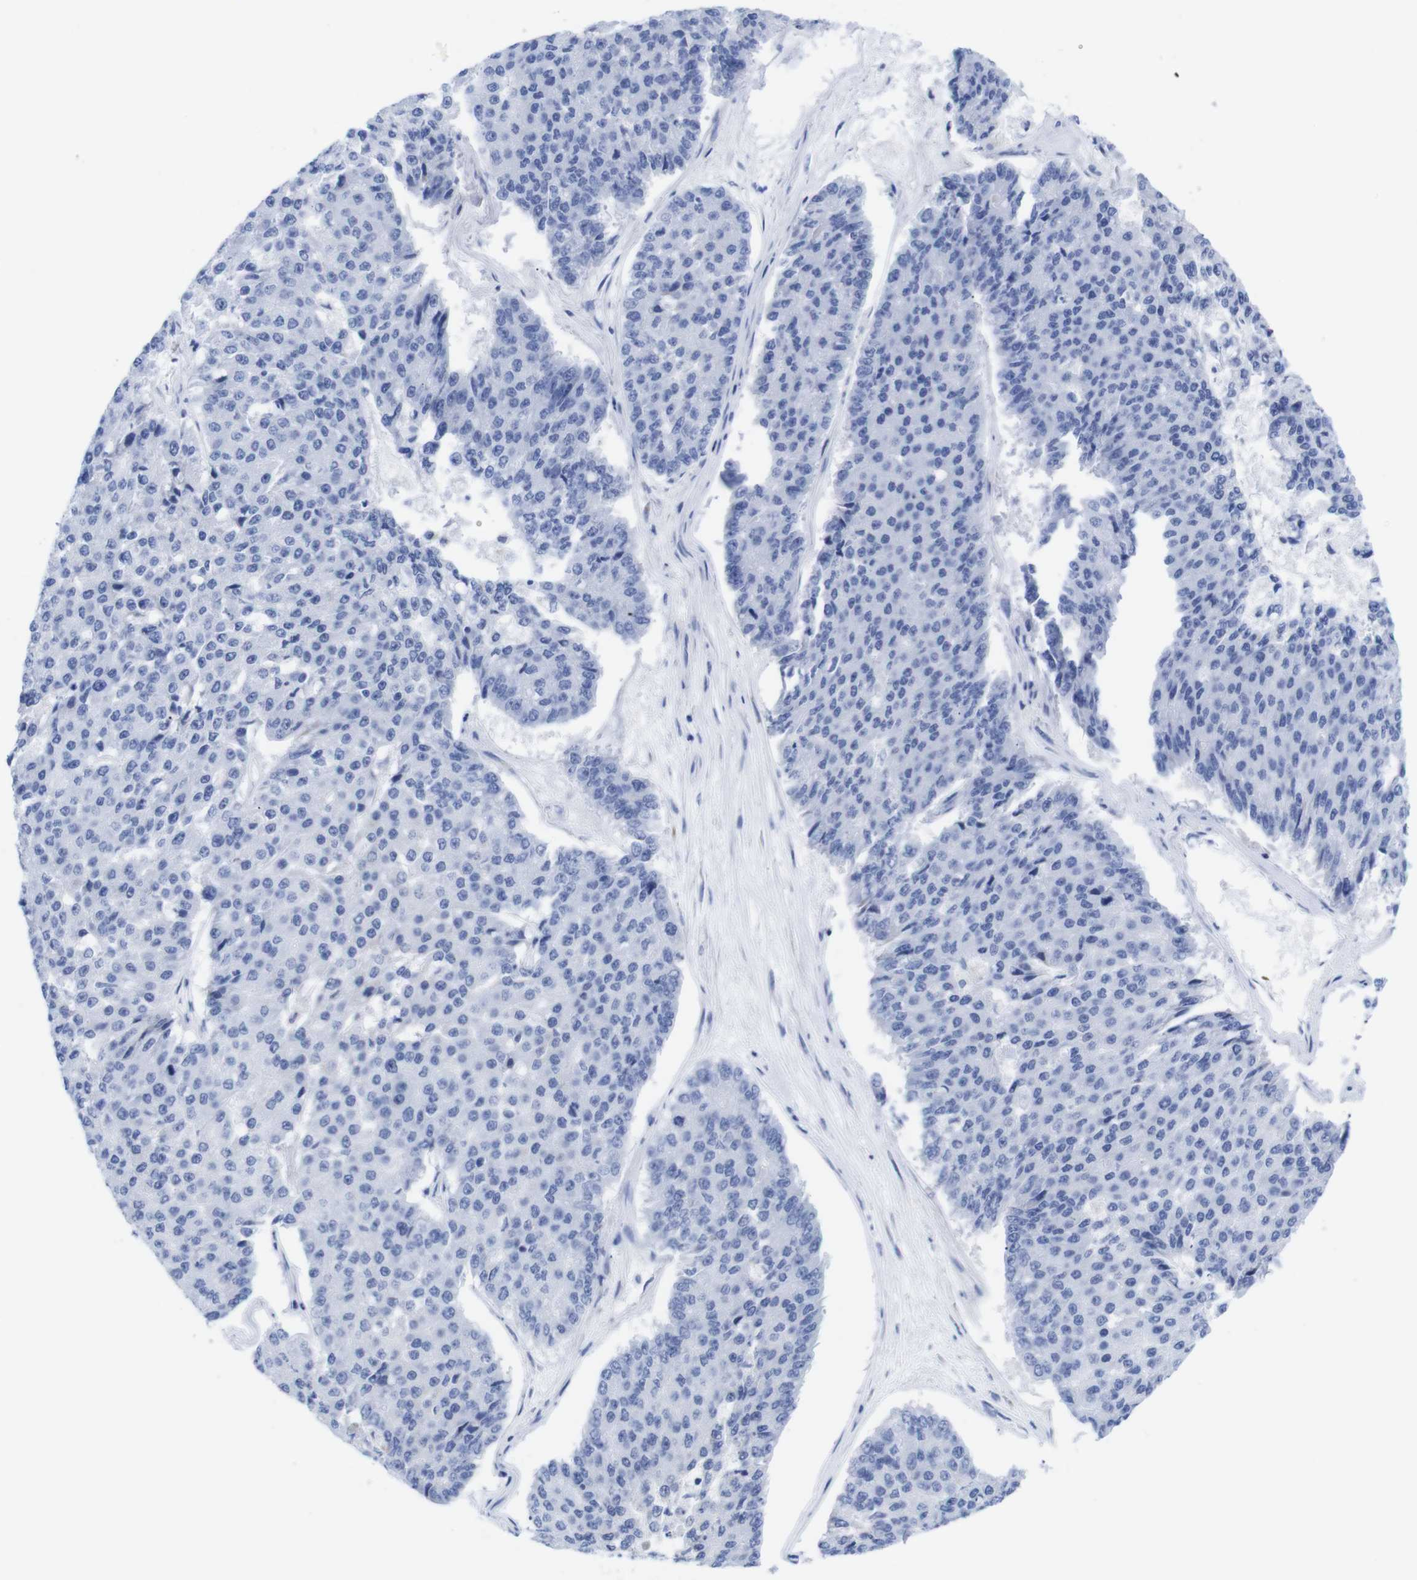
{"staining": {"intensity": "negative", "quantity": "none", "location": "none"}, "tissue": "pancreatic cancer", "cell_type": "Tumor cells", "image_type": "cancer", "snomed": [{"axis": "morphology", "description": "Adenocarcinoma, NOS"}, {"axis": "topography", "description": "Pancreas"}], "caption": "Pancreatic cancer stained for a protein using immunohistochemistry (IHC) exhibits no expression tumor cells.", "gene": "LRRC55", "patient": {"sex": "male", "age": 50}}